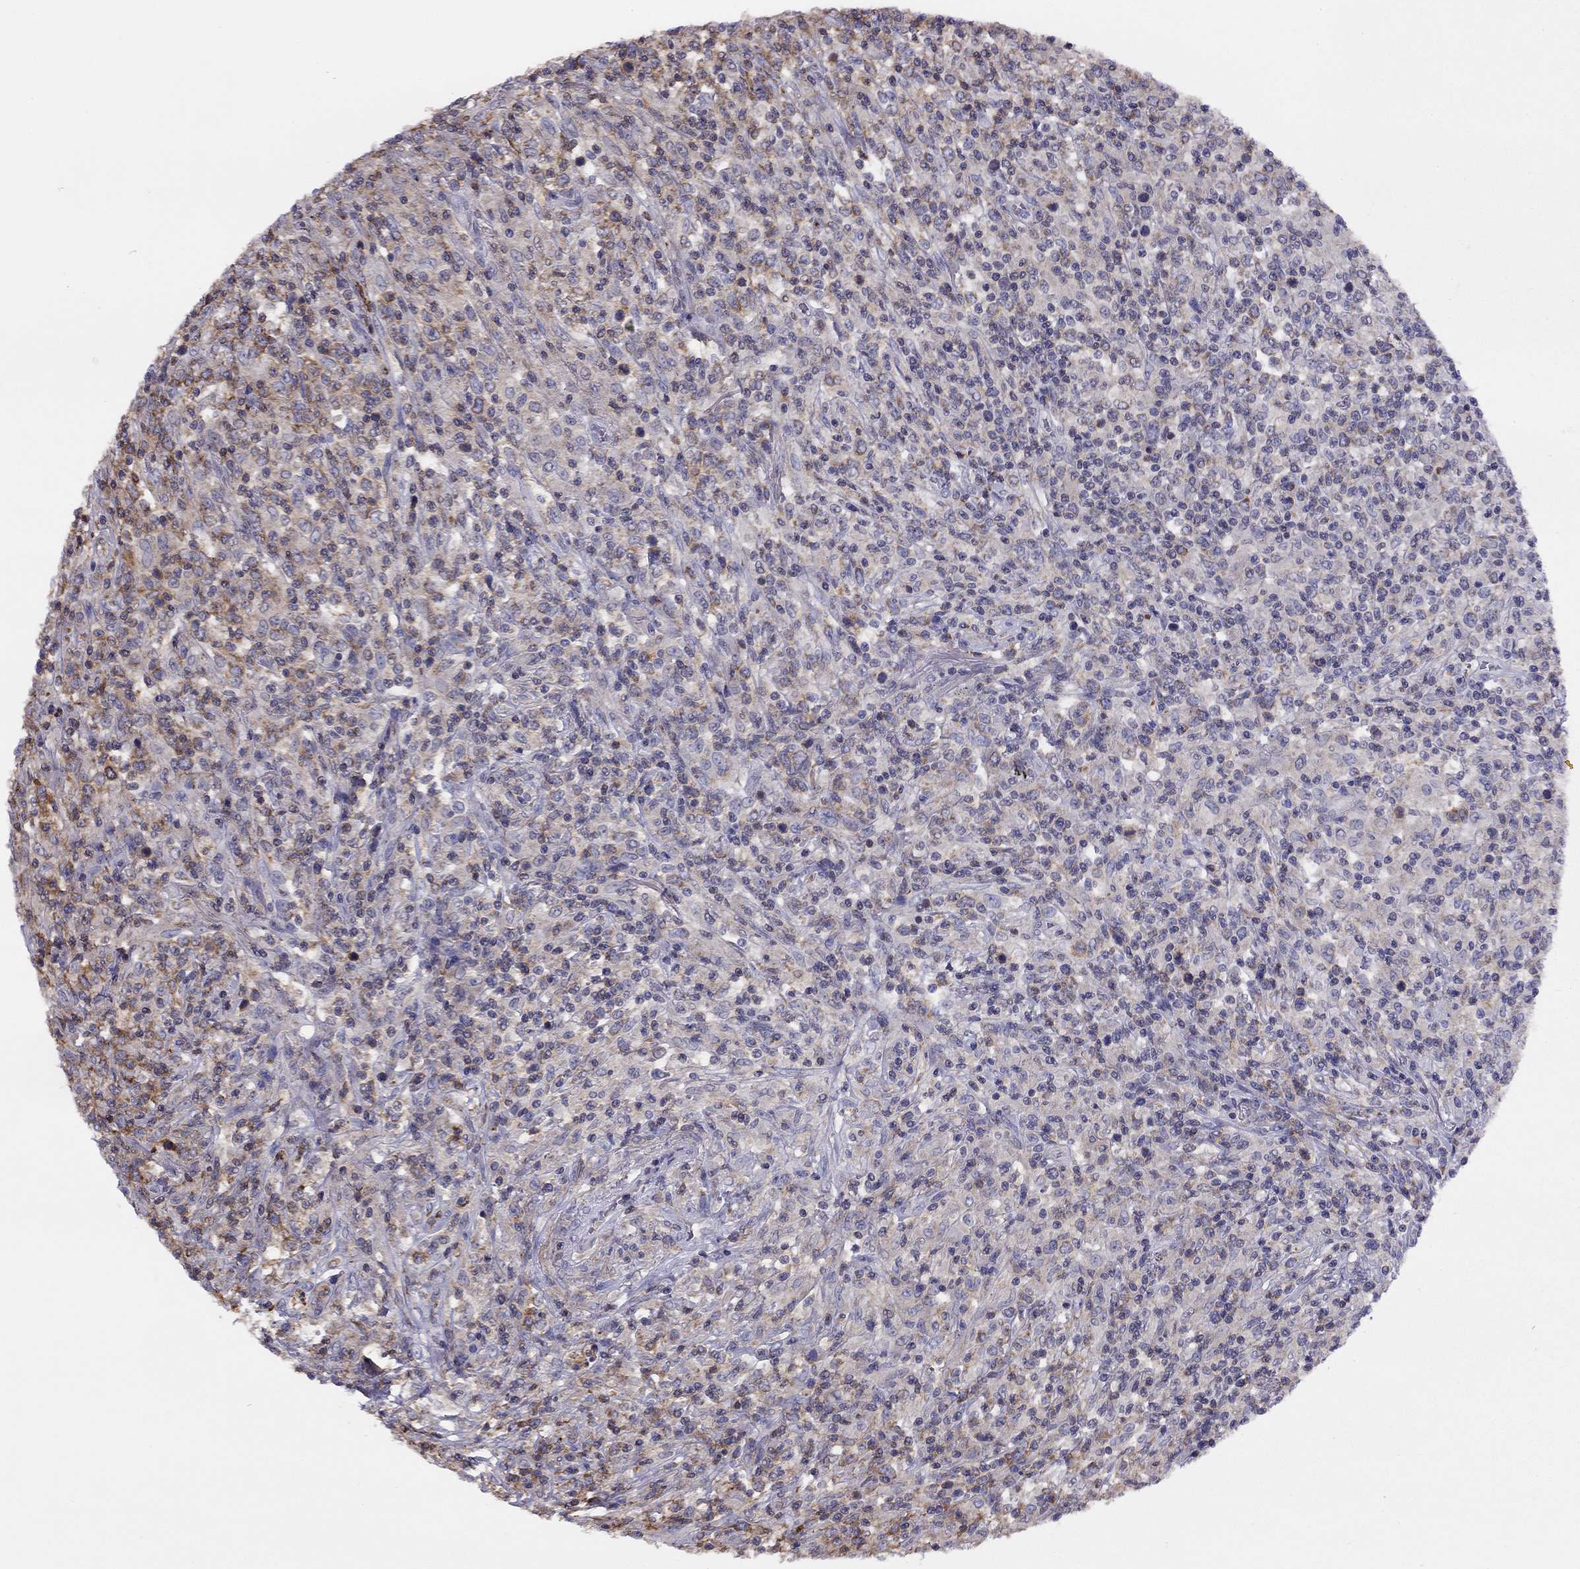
{"staining": {"intensity": "weak", "quantity": ">75%", "location": "cytoplasmic/membranous"}, "tissue": "lymphoma", "cell_type": "Tumor cells", "image_type": "cancer", "snomed": [{"axis": "morphology", "description": "Malignant lymphoma, non-Hodgkin's type, High grade"}, {"axis": "topography", "description": "Lung"}], "caption": "Immunohistochemistry histopathology image of lymphoma stained for a protein (brown), which exhibits low levels of weak cytoplasmic/membranous staining in about >75% of tumor cells.", "gene": "CITED1", "patient": {"sex": "male", "age": 79}}